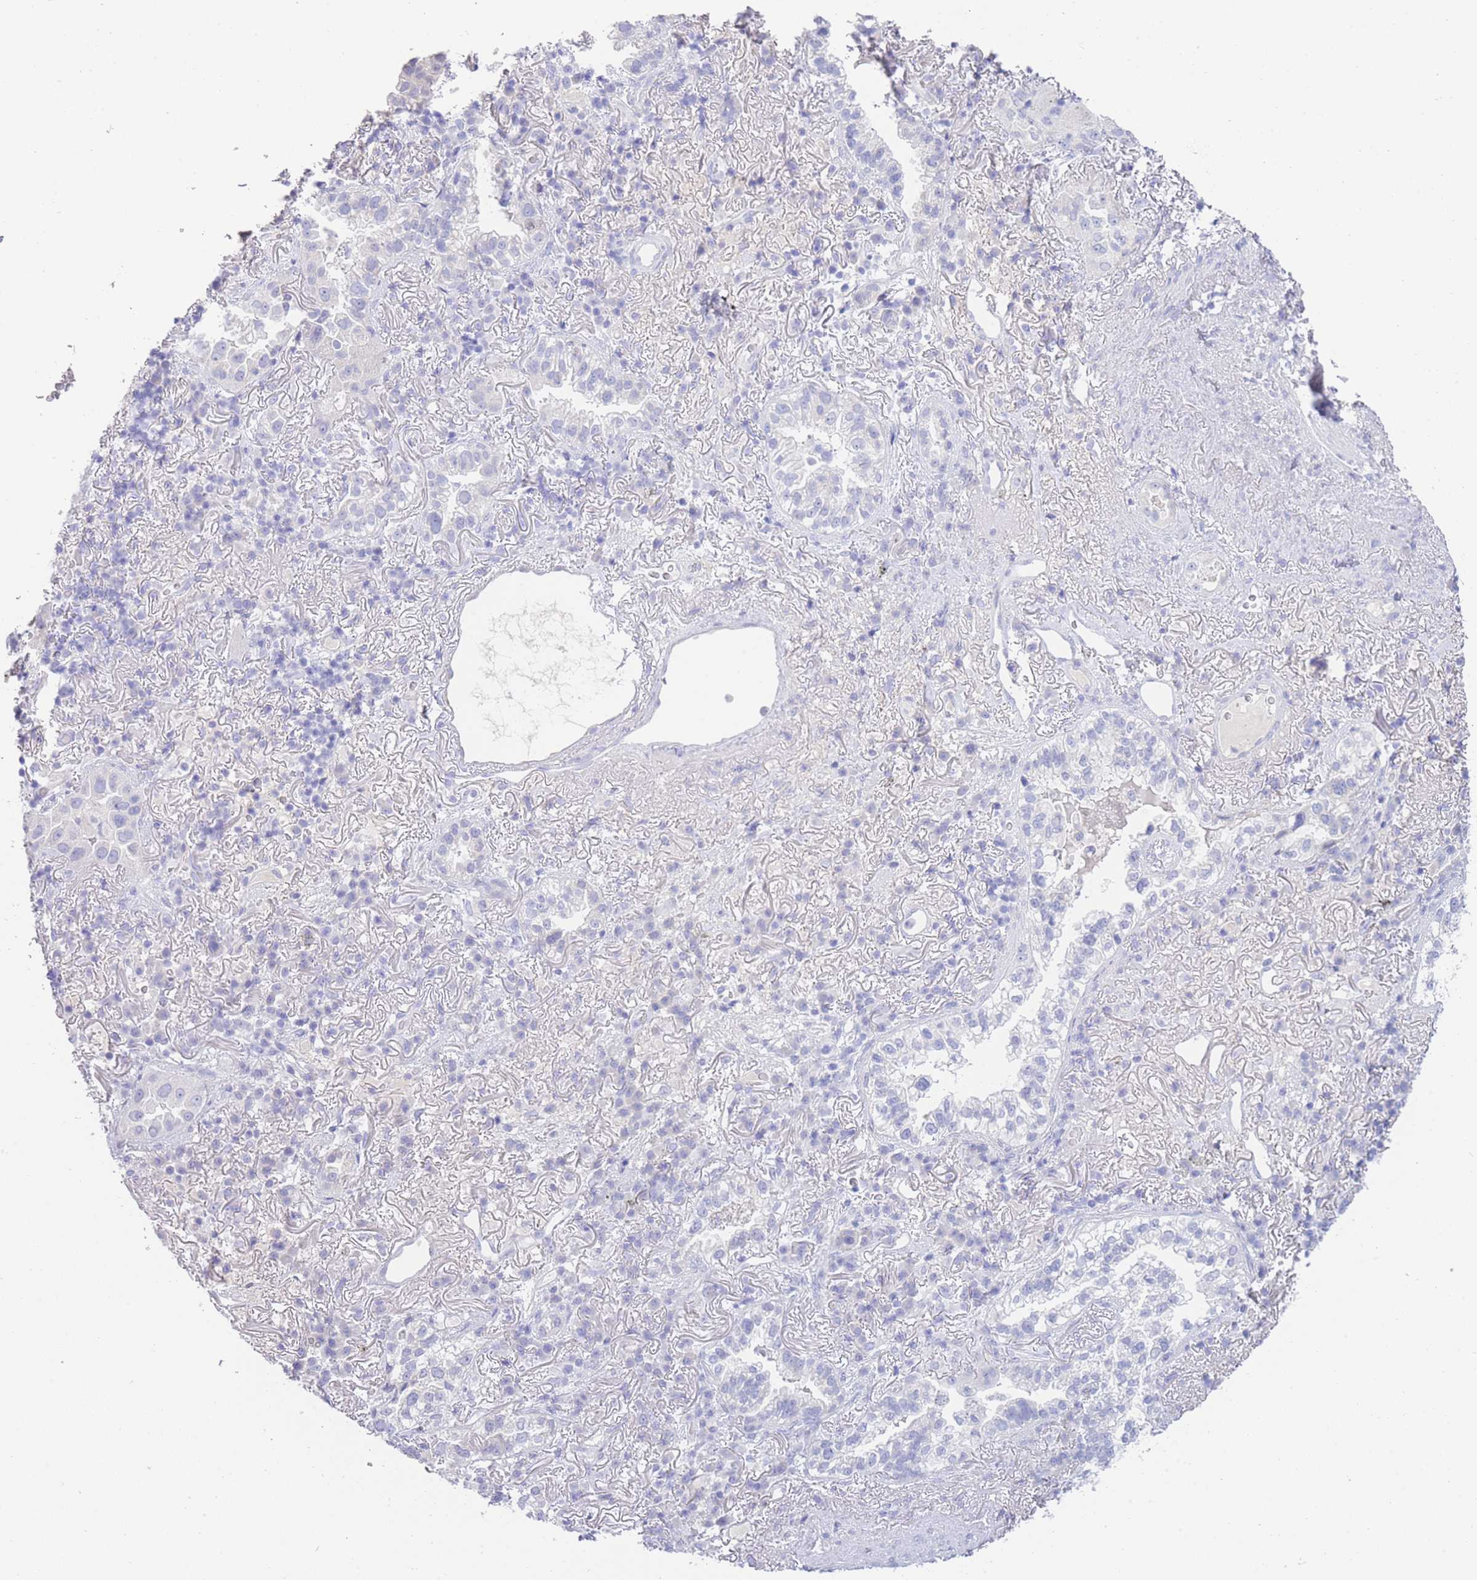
{"staining": {"intensity": "negative", "quantity": "none", "location": "none"}, "tissue": "lung cancer", "cell_type": "Tumor cells", "image_type": "cancer", "snomed": [{"axis": "morphology", "description": "Adenocarcinoma, NOS"}, {"axis": "topography", "description": "Lung"}], "caption": "Immunohistochemistry of lung adenocarcinoma reveals no staining in tumor cells.", "gene": "LRRC37A", "patient": {"sex": "female", "age": 69}}